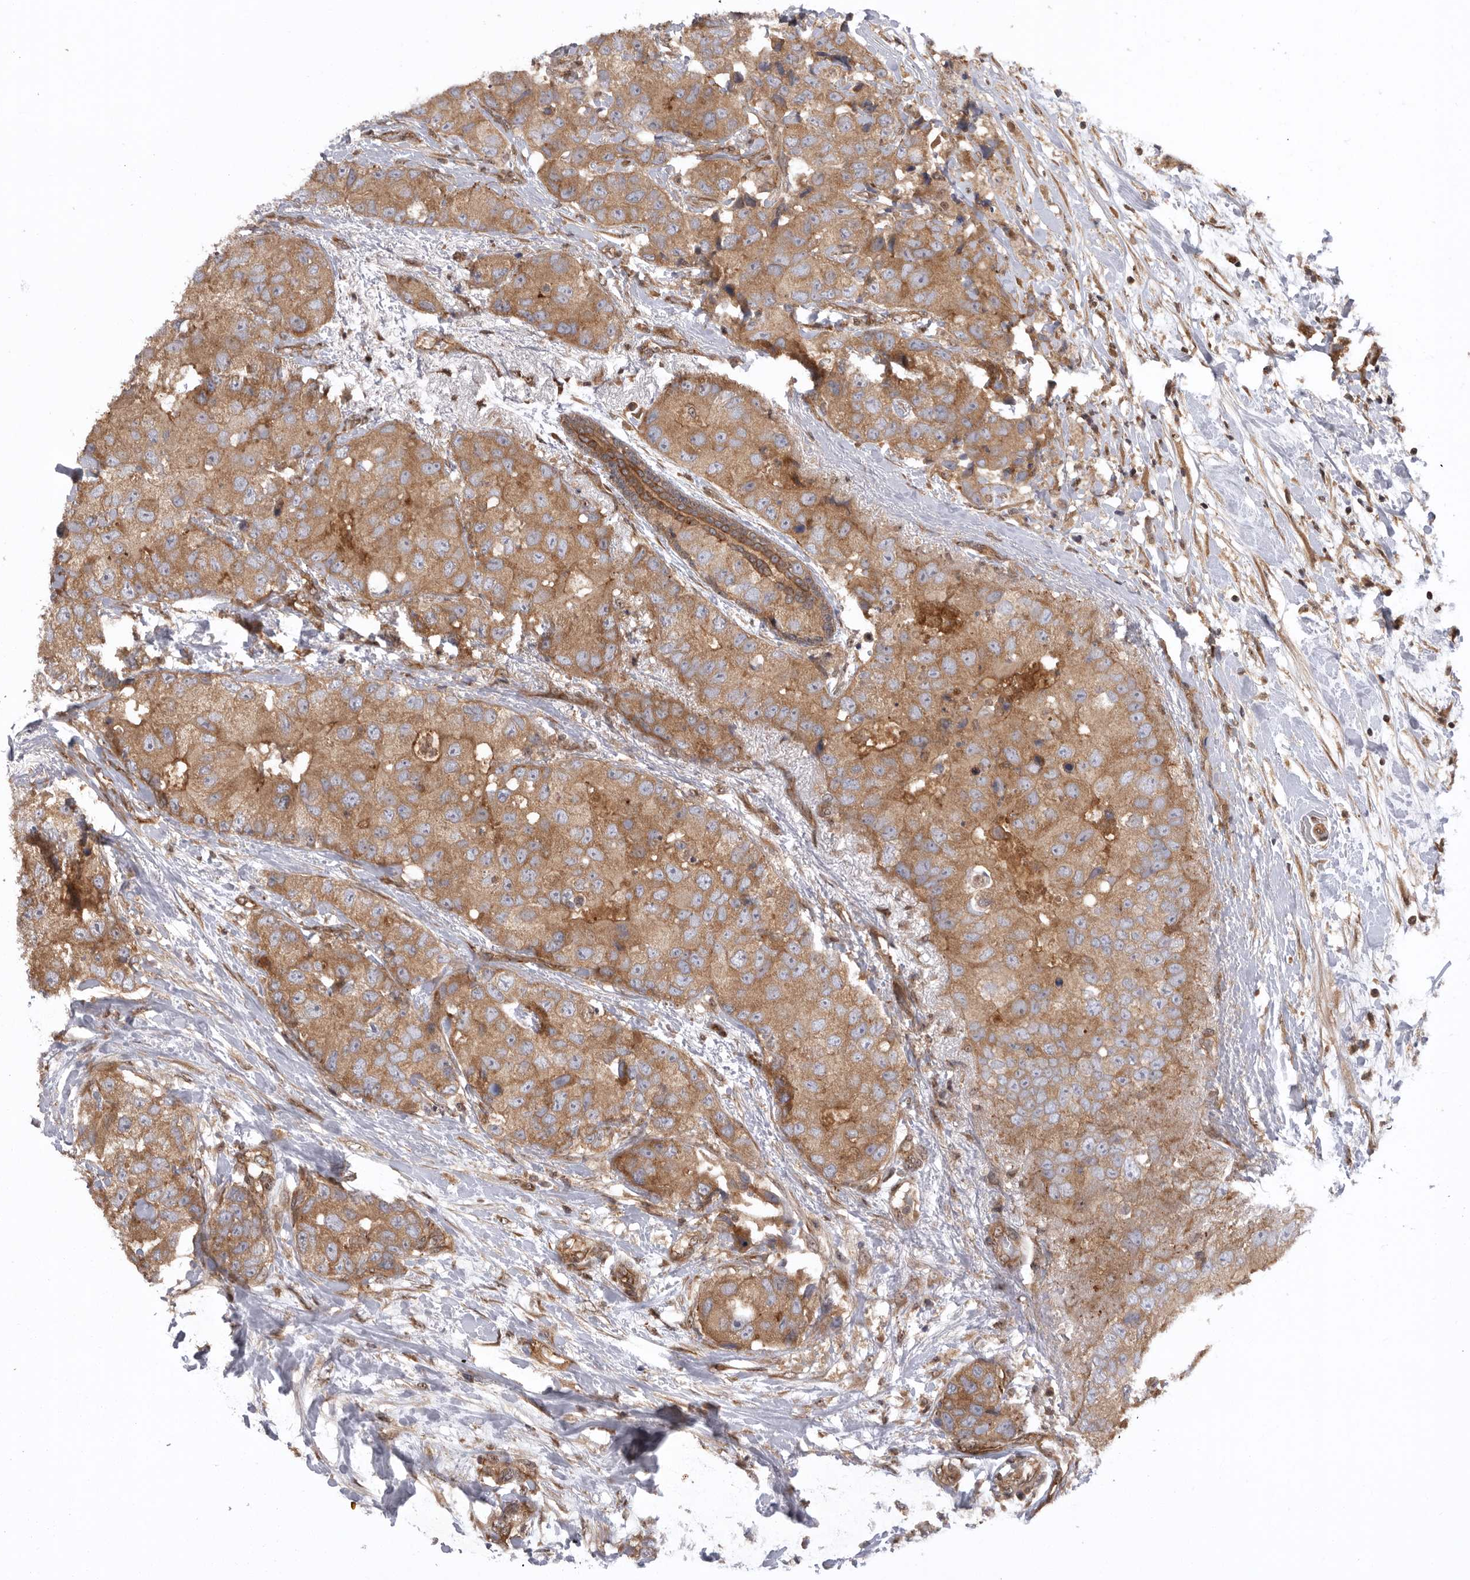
{"staining": {"intensity": "moderate", "quantity": ">75%", "location": "cytoplasmic/membranous"}, "tissue": "breast cancer", "cell_type": "Tumor cells", "image_type": "cancer", "snomed": [{"axis": "morphology", "description": "Duct carcinoma"}, {"axis": "topography", "description": "Breast"}], "caption": "This is an image of immunohistochemistry (IHC) staining of breast cancer (infiltrating ductal carcinoma), which shows moderate expression in the cytoplasmic/membranous of tumor cells.", "gene": "DHDDS", "patient": {"sex": "female", "age": 62}}